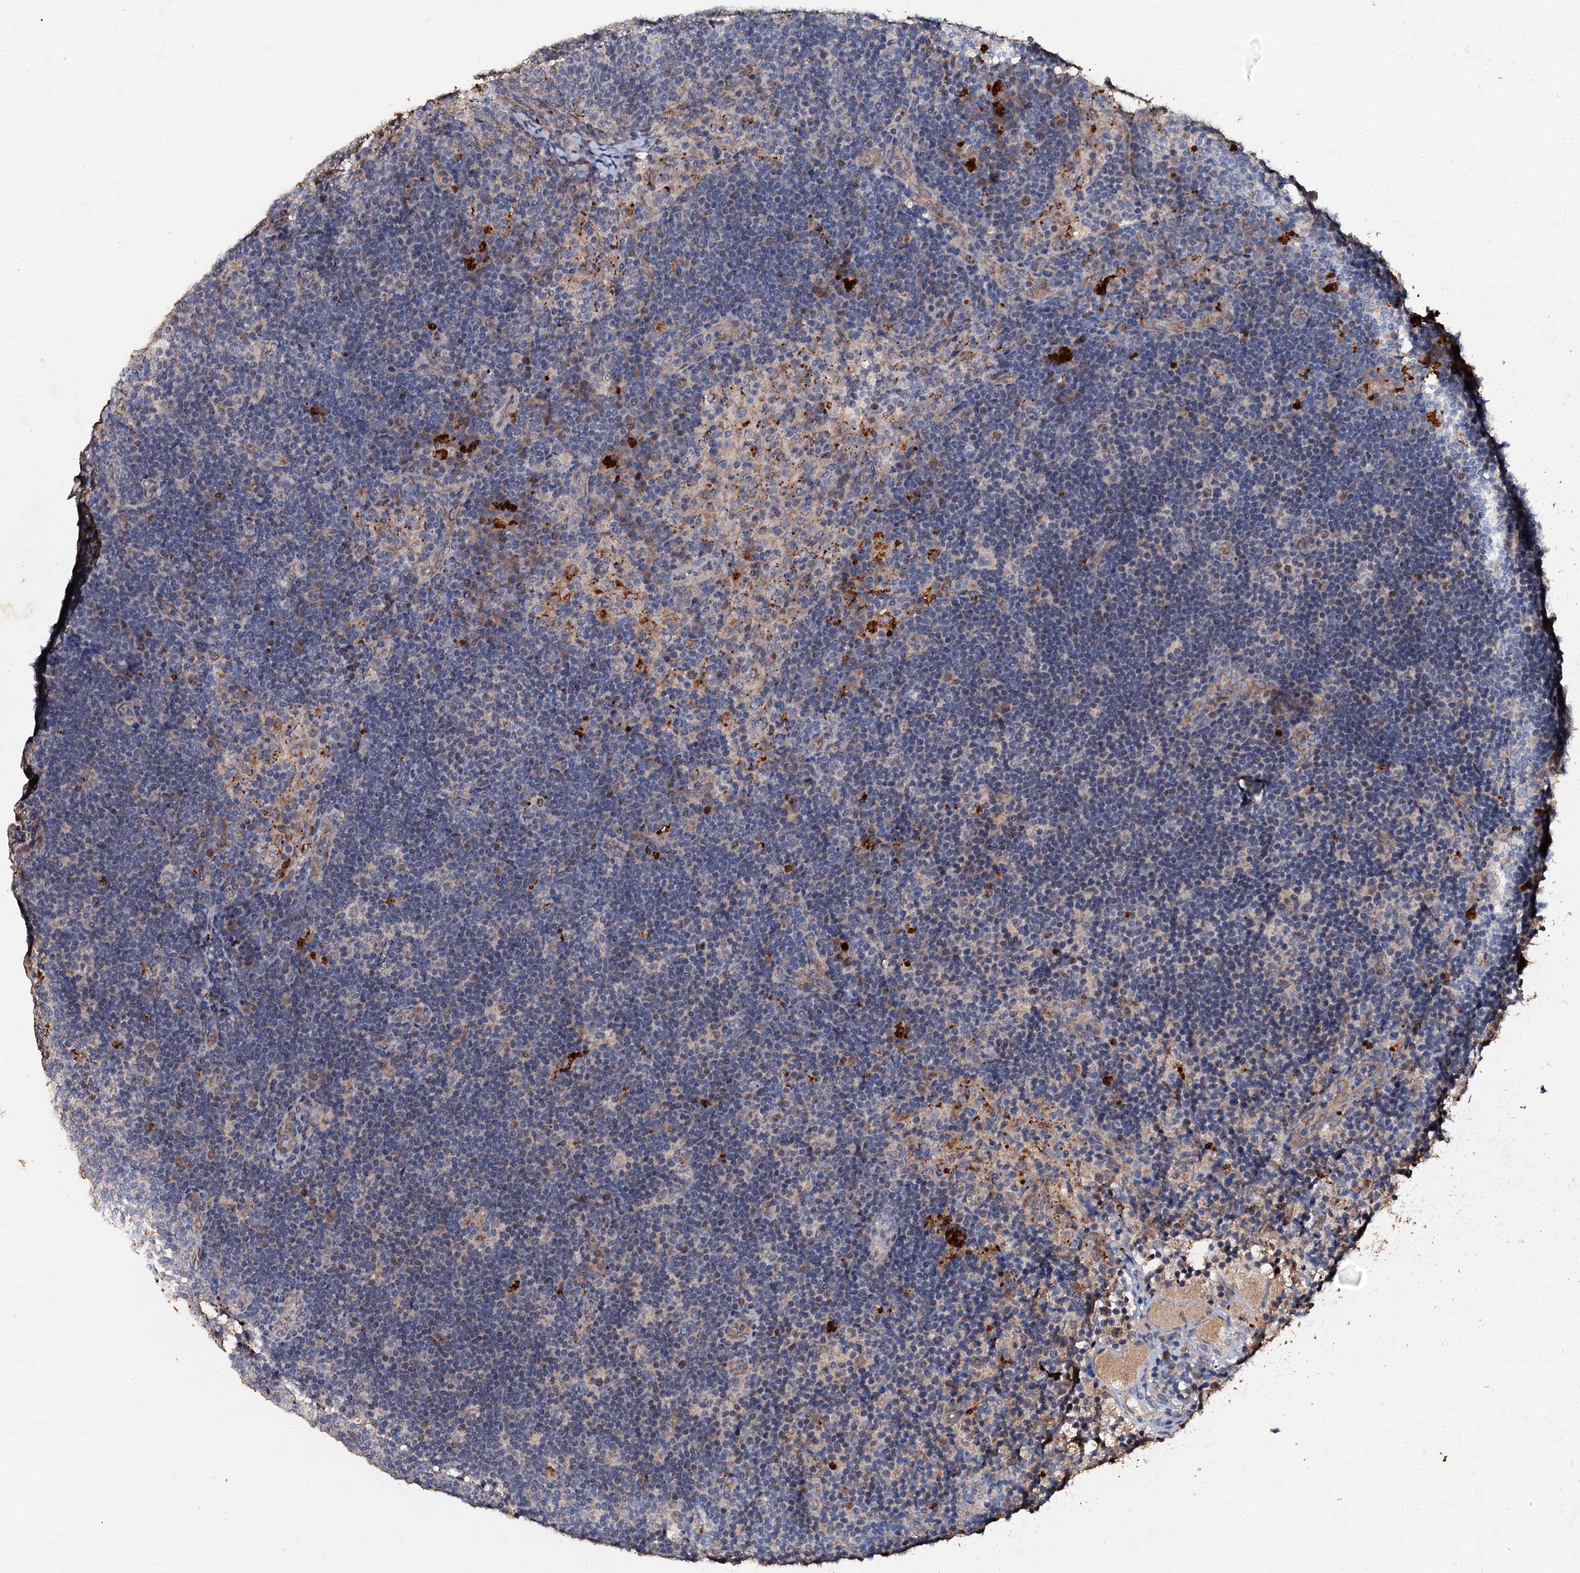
{"staining": {"intensity": "negative", "quantity": "none", "location": "none"}, "tissue": "lymph node", "cell_type": "Germinal center cells", "image_type": "normal", "snomed": [{"axis": "morphology", "description": "Normal tissue, NOS"}, {"axis": "topography", "description": "Lymph node"}], "caption": "IHC of normal human lymph node demonstrates no expression in germinal center cells.", "gene": "ADAMTS10", "patient": {"sex": "female", "age": 70}}